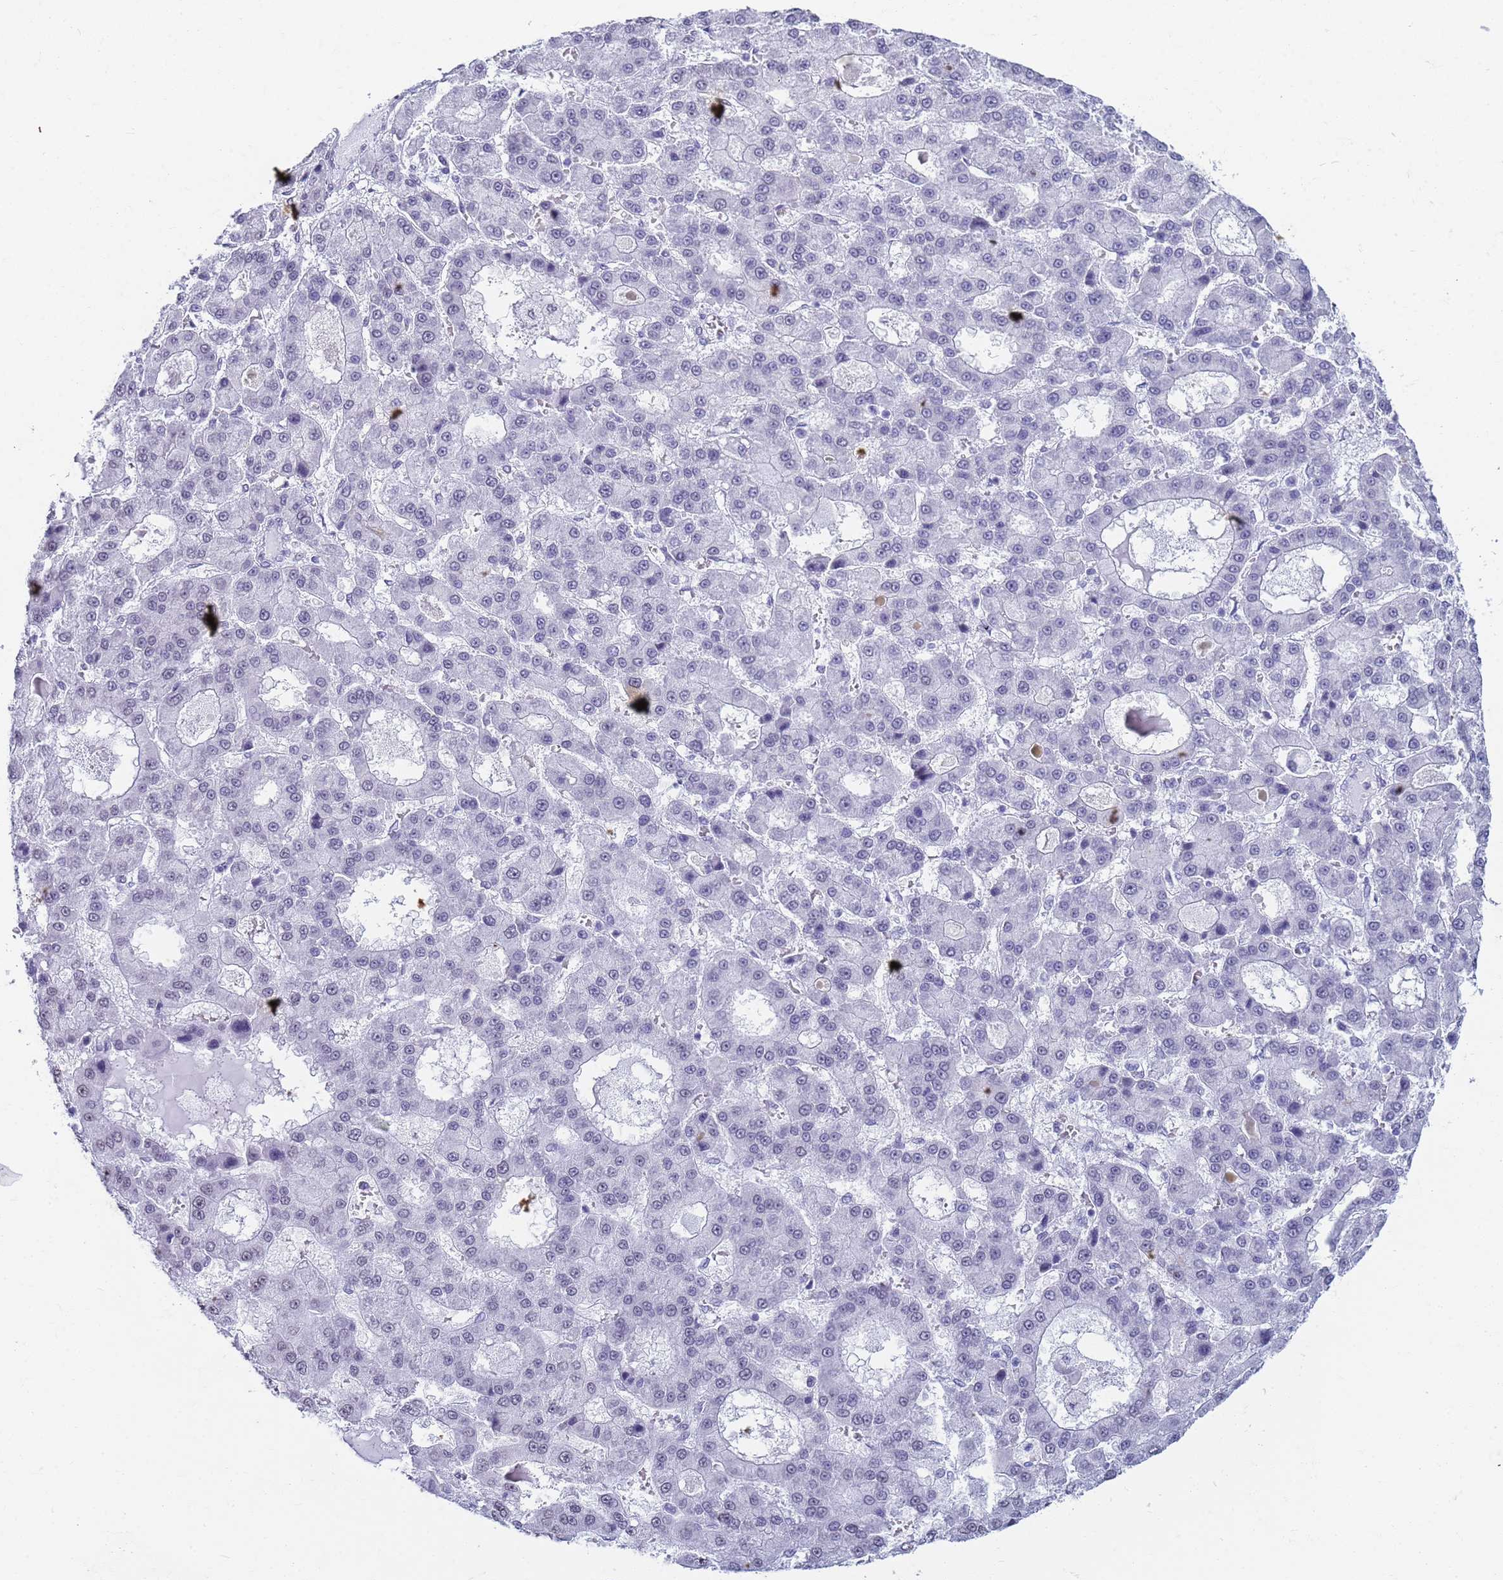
{"staining": {"intensity": "negative", "quantity": "none", "location": "none"}, "tissue": "liver cancer", "cell_type": "Tumor cells", "image_type": "cancer", "snomed": [{"axis": "morphology", "description": "Carcinoma, Hepatocellular, NOS"}, {"axis": "topography", "description": "Liver"}], "caption": "Tumor cells are negative for protein expression in human liver cancer.", "gene": "SLC7A9", "patient": {"sex": "male", "age": 70}}